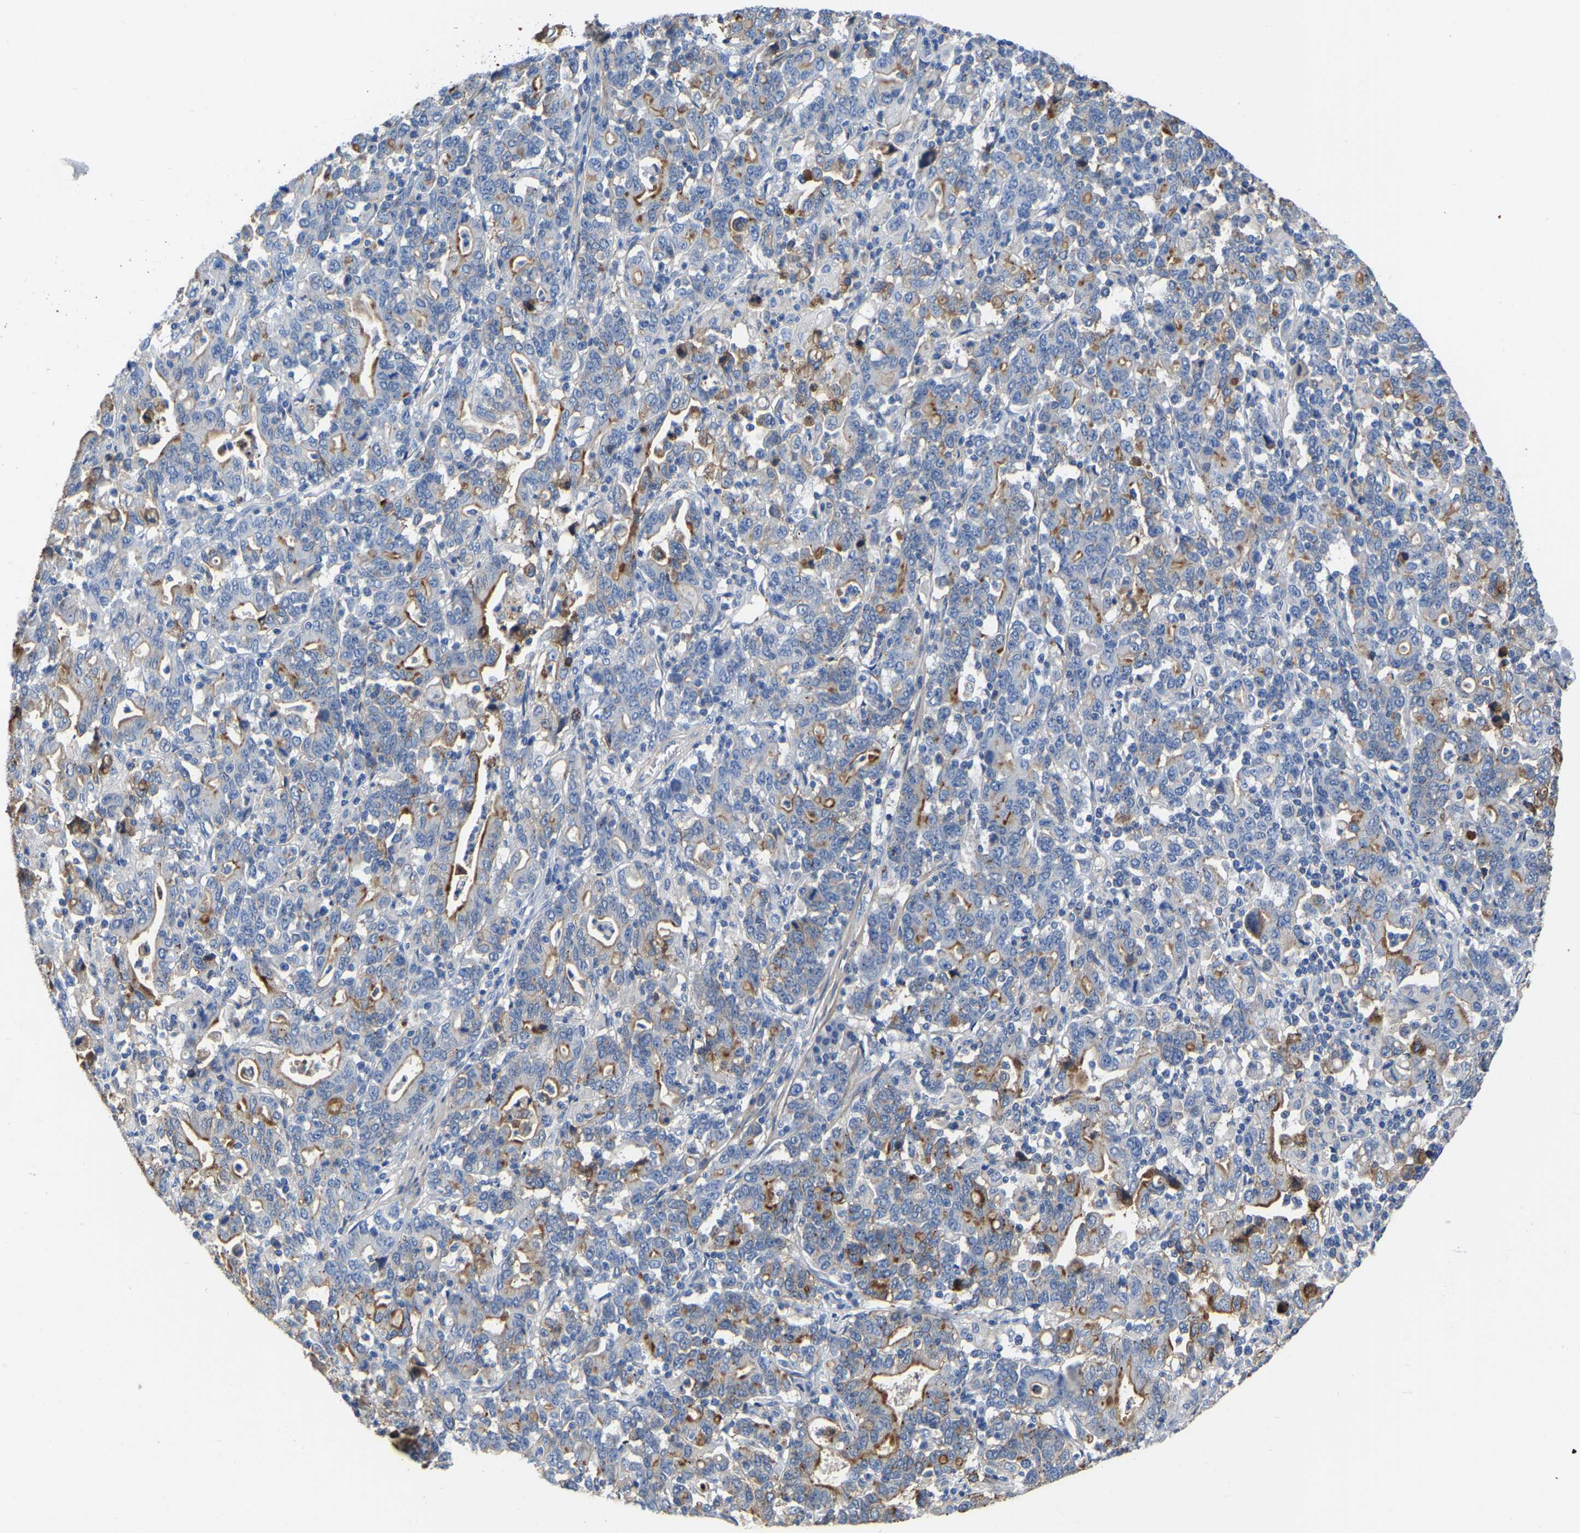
{"staining": {"intensity": "moderate", "quantity": "25%-75%", "location": "cytoplasmic/membranous"}, "tissue": "stomach cancer", "cell_type": "Tumor cells", "image_type": "cancer", "snomed": [{"axis": "morphology", "description": "Adenocarcinoma, NOS"}, {"axis": "topography", "description": "Stomach, upper"}], "caption": "Immunohistochemical staining of stomach adenocarcinoma shows medium levels of moderate cytoplasmic/membranous positivity in approximately 25%-75% of tumor cells.", "gene": "ZNF449", "patient": {"sex": "male", "age": 69}}